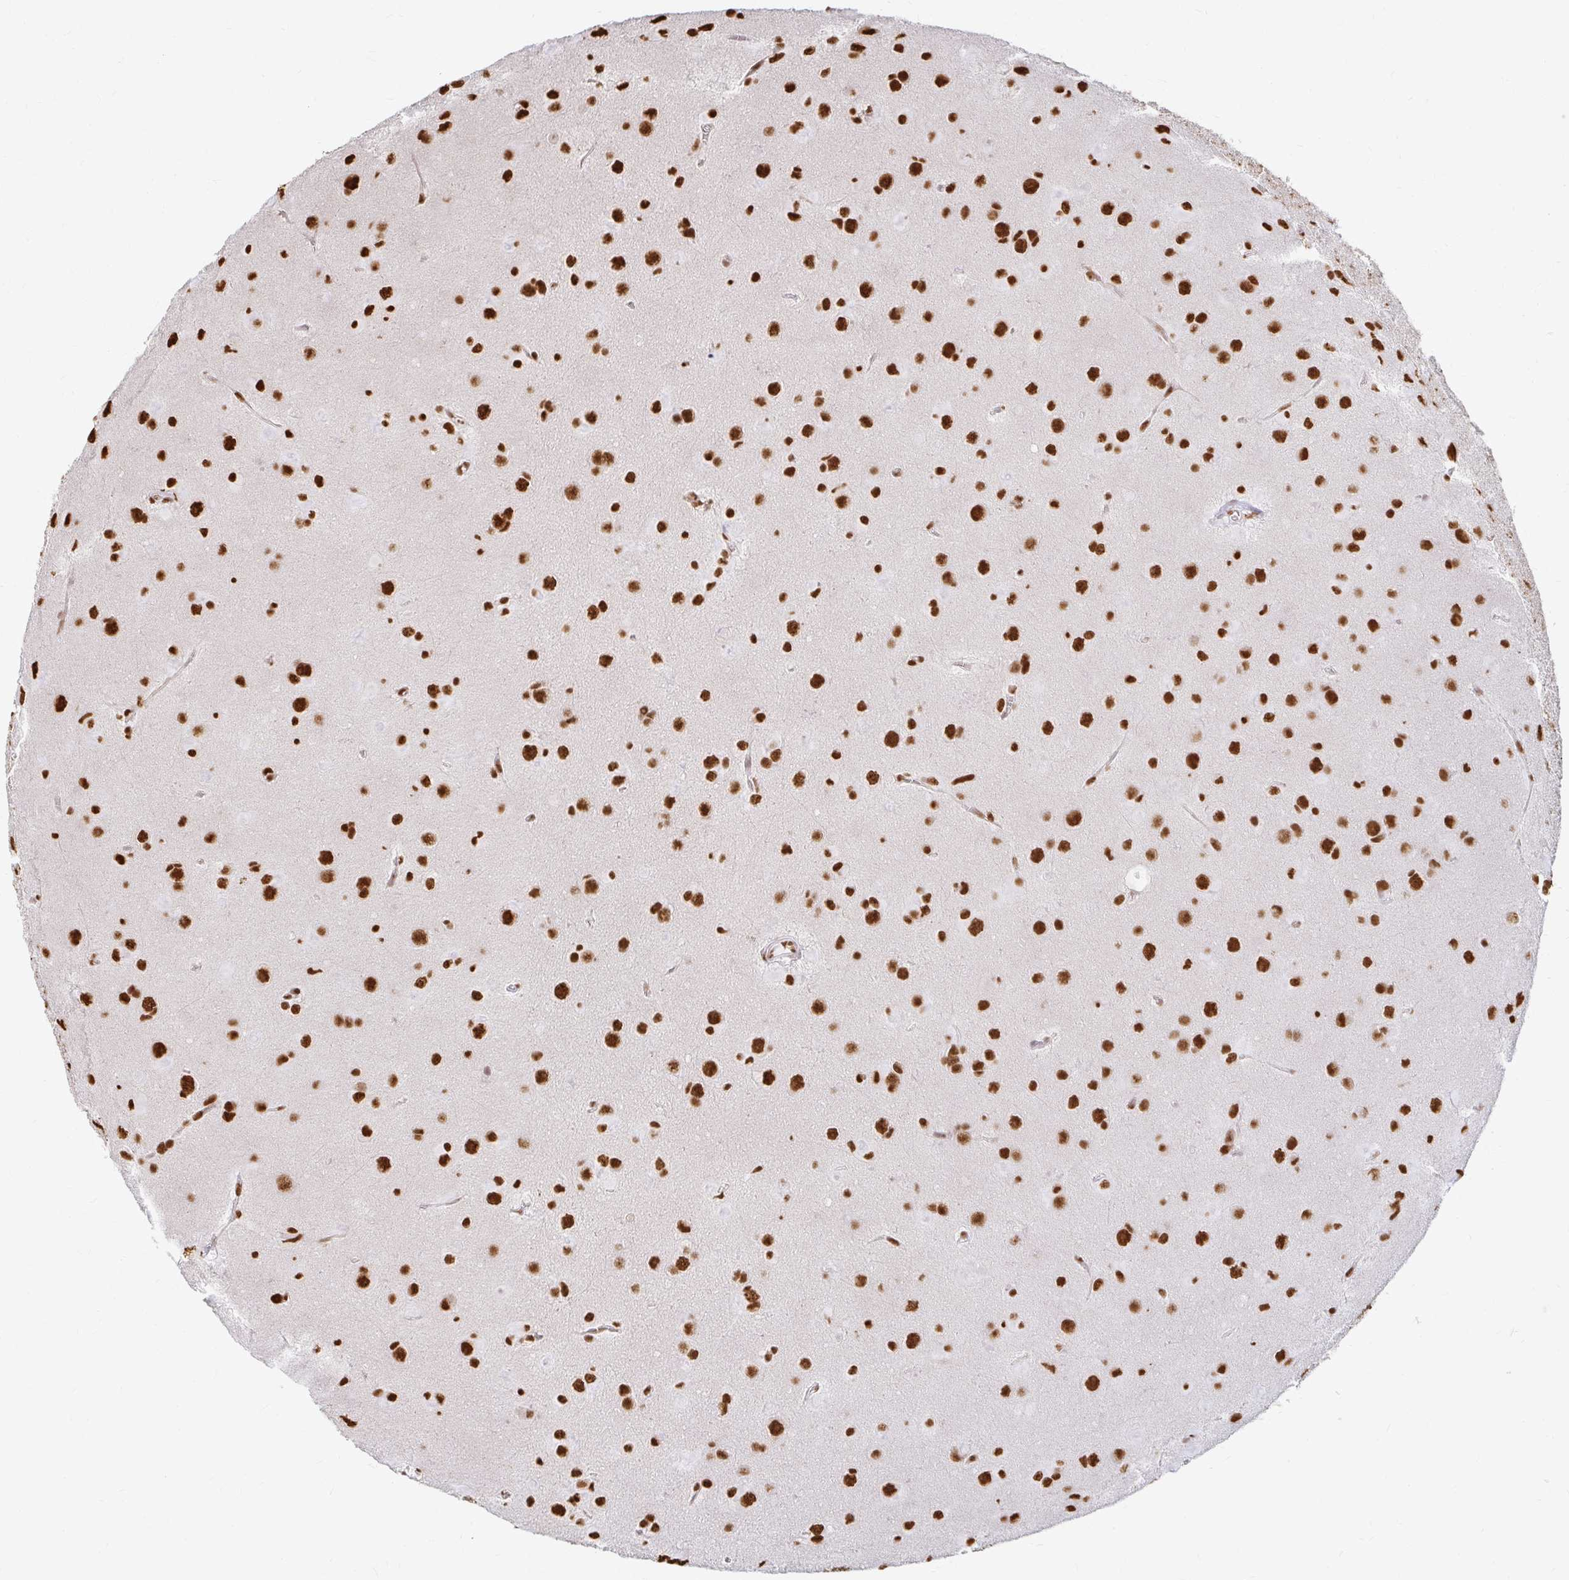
{"staining": {"intensity": "strong", "quantity": ">75%", "location": "nuclear"}, "tissue": "glioma", "cell_type": "Tumor cells", "image_type": "cancer", "snomed": [{"axis": "morphology", "description": "Glioma, malignant, Low grade"}, {"axis": "topography", "description": "Brain"}], "caption": "Low-grade glioma (malignant) stained for a protein demonstrates strong nuclear positivity in tumor cells.", "gene": "HNRNPU", "patient": {"sex": "male", "age": 58}}